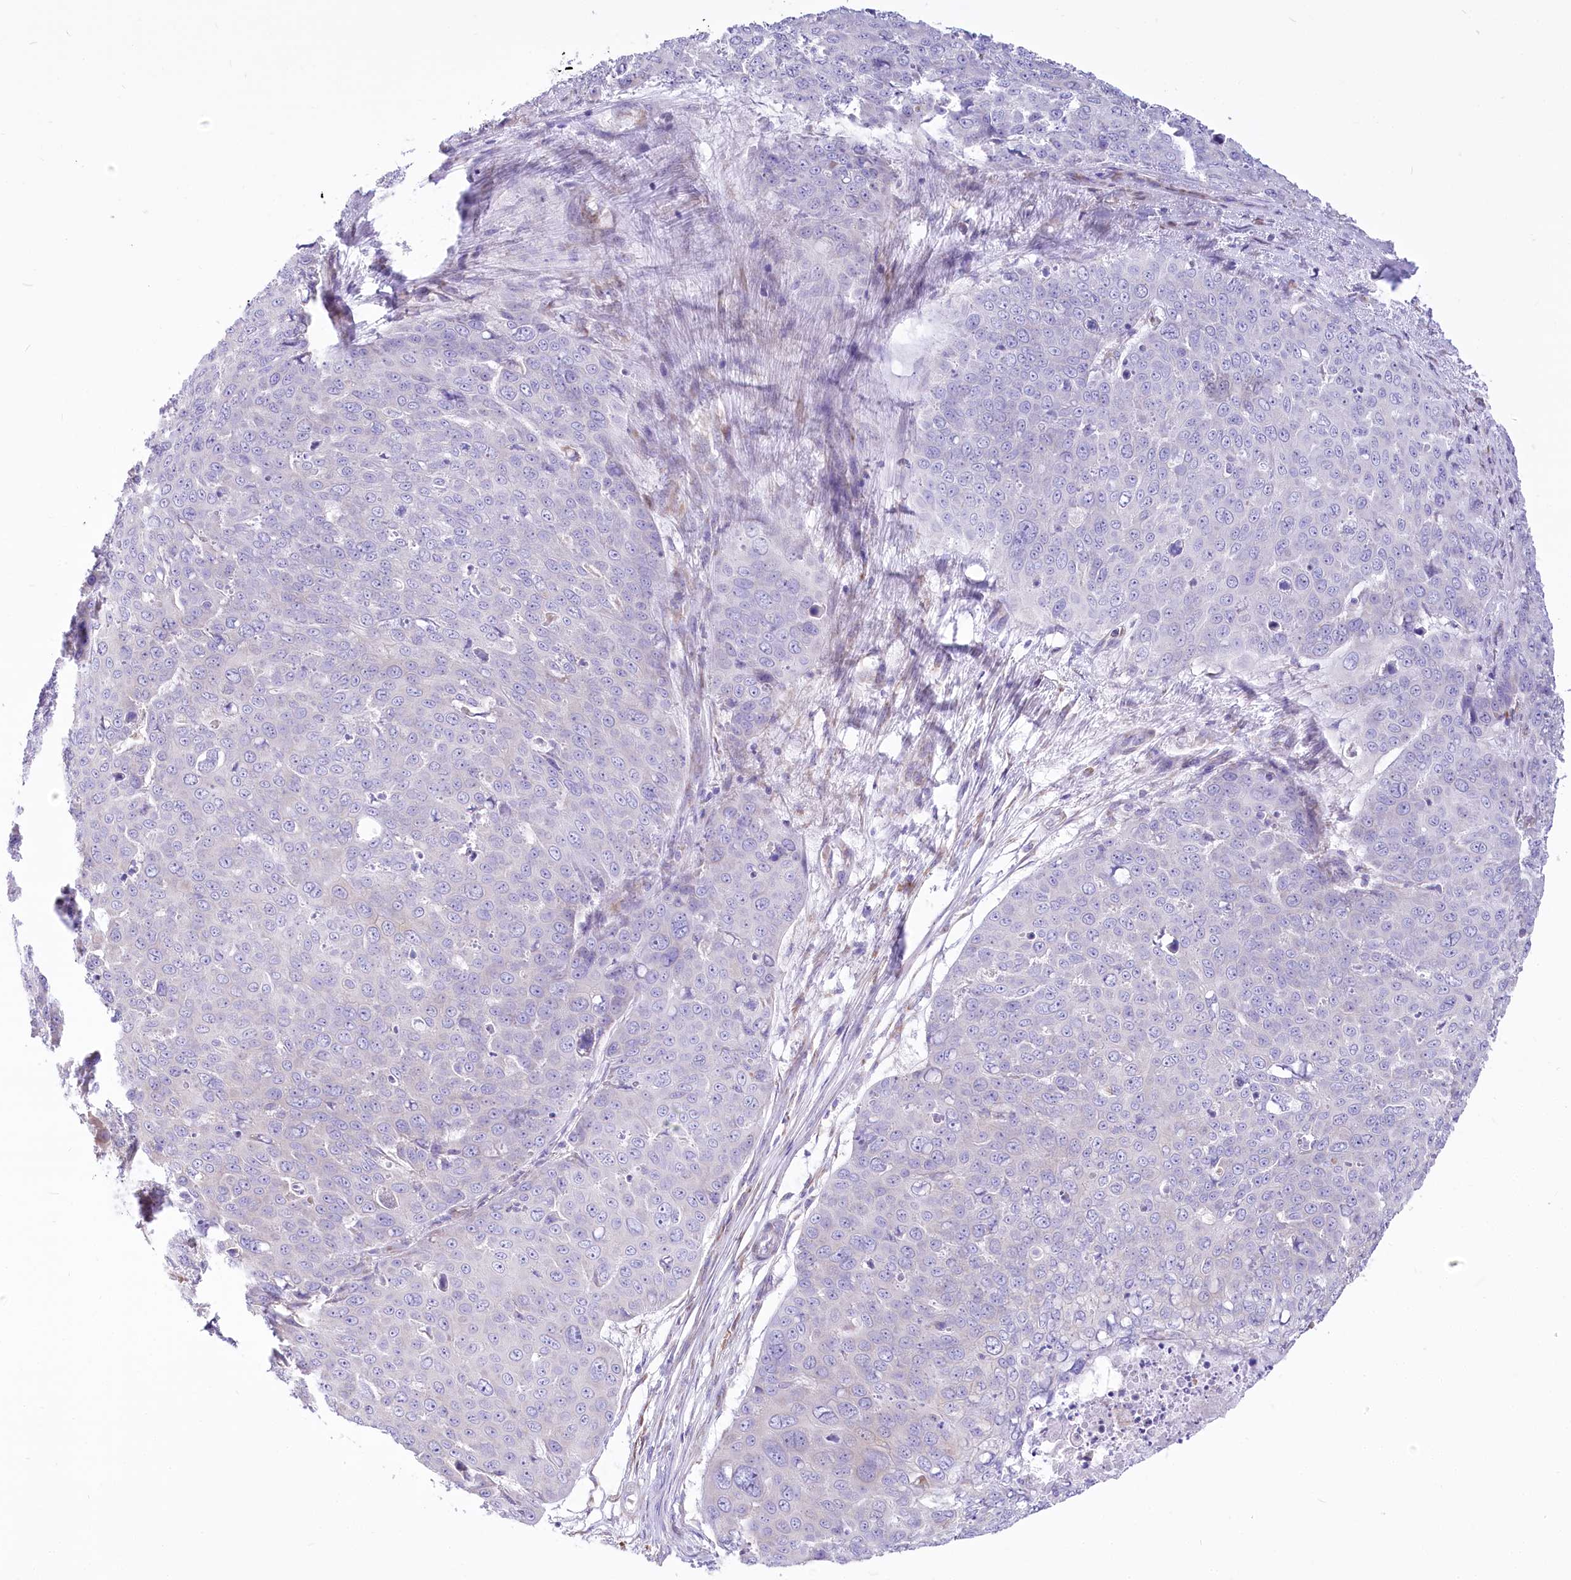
{"staining": {"intensity": "negative", "quantity": "none", "location": "none"}, "tissue": "skin cancer", "cell_type": "Tumor cells", "image_type": "cancer", "snomed": [{"axis": "morphology", "description": "Squamous cell carcinoma, NOS"}, {"axis": "topography", "description": "Skin"}], "caption": "This is an immunohistochemistry (IHC) micrograph of skin cancer (squamous cell carcinoma). There is no staining in tumor cells.", "gene": "STT3B", "patient": {"sex": "male", "age": 71}}